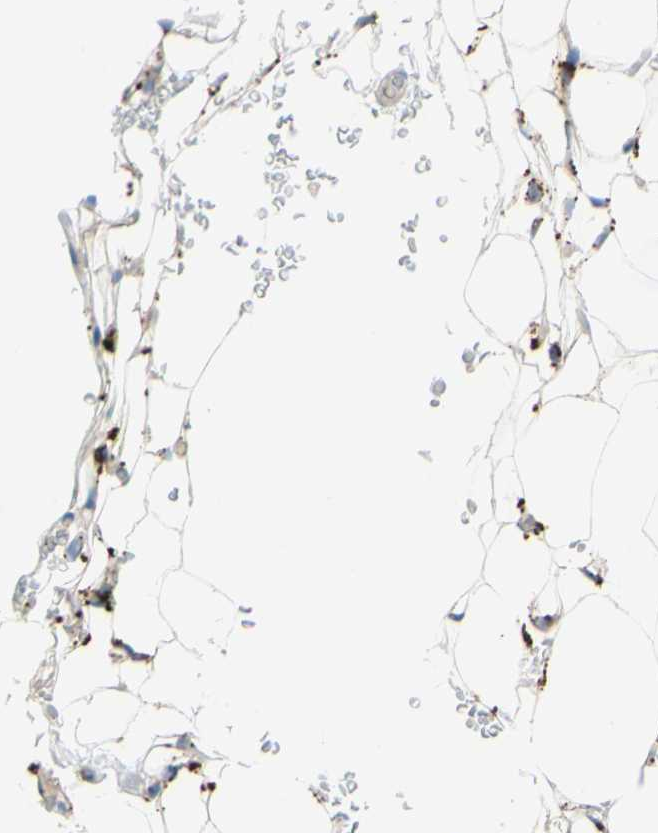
{"staining": {"intensity": "strong", "quantity": "25%-75%", "location": "cytoplasmic/membranous"}, "tissue": "adipose tissue", "cell_type": "Adipocytes", "image_type": "normal", "snomed": [{"axis": "morphology", "description": "Normal tissue, NOS"}, {"axis": "topography", "description": "Peripheral nerve tissue"}], "caption": "Immunohistochemical staining of benign adipose tissue exhibits 25%-75% levels of strong cytoplasmic/membranous protein expression in about 25%-75% of adipocytes. (IHC, brightfield microscopy, high magnification).", "gene": "CTSD", "patient": {"sex": "male", "age": 70}}